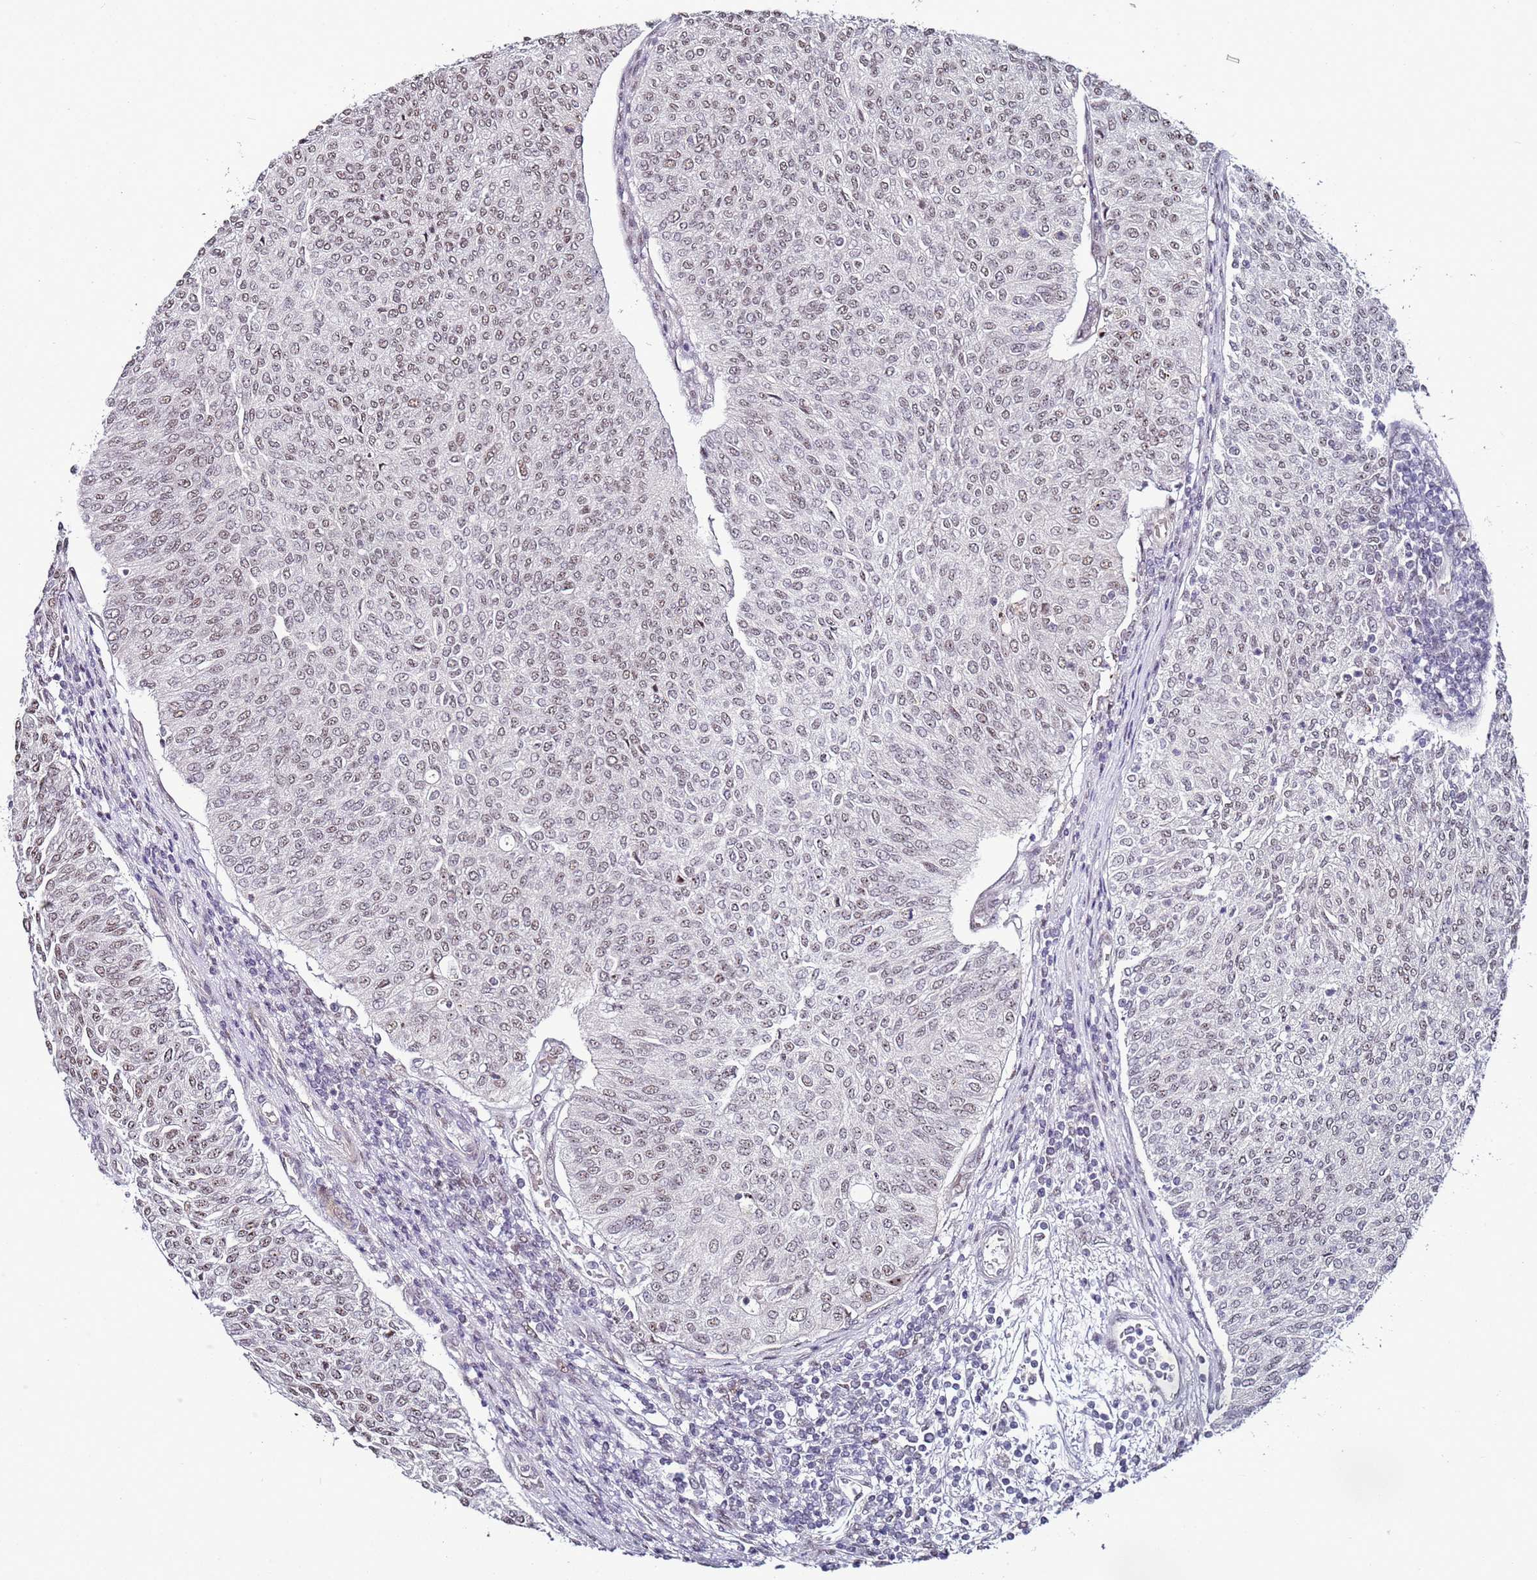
{"staining": {"intensity": "weak", "quantity": "25%-75%", "location": "nuclear"}, "tissue": "urothelial cancer", "cell_type": "Tumor cells", "image_type": "cancer", "snomed": [{"axis": "morphology", "description": "Urothelial carcinoma, High grade"}, {"axis": "topography", "description": "Urinary bladder"}], "caption": "There is low levels of weak nuclear positivity in tumor cells of urothelial carcinoma (high-grade), as demonstrated by immunohistochemical staining (brown color).", "gene": "PSMA7", "patient": {"sex": "female", "age": 79}}